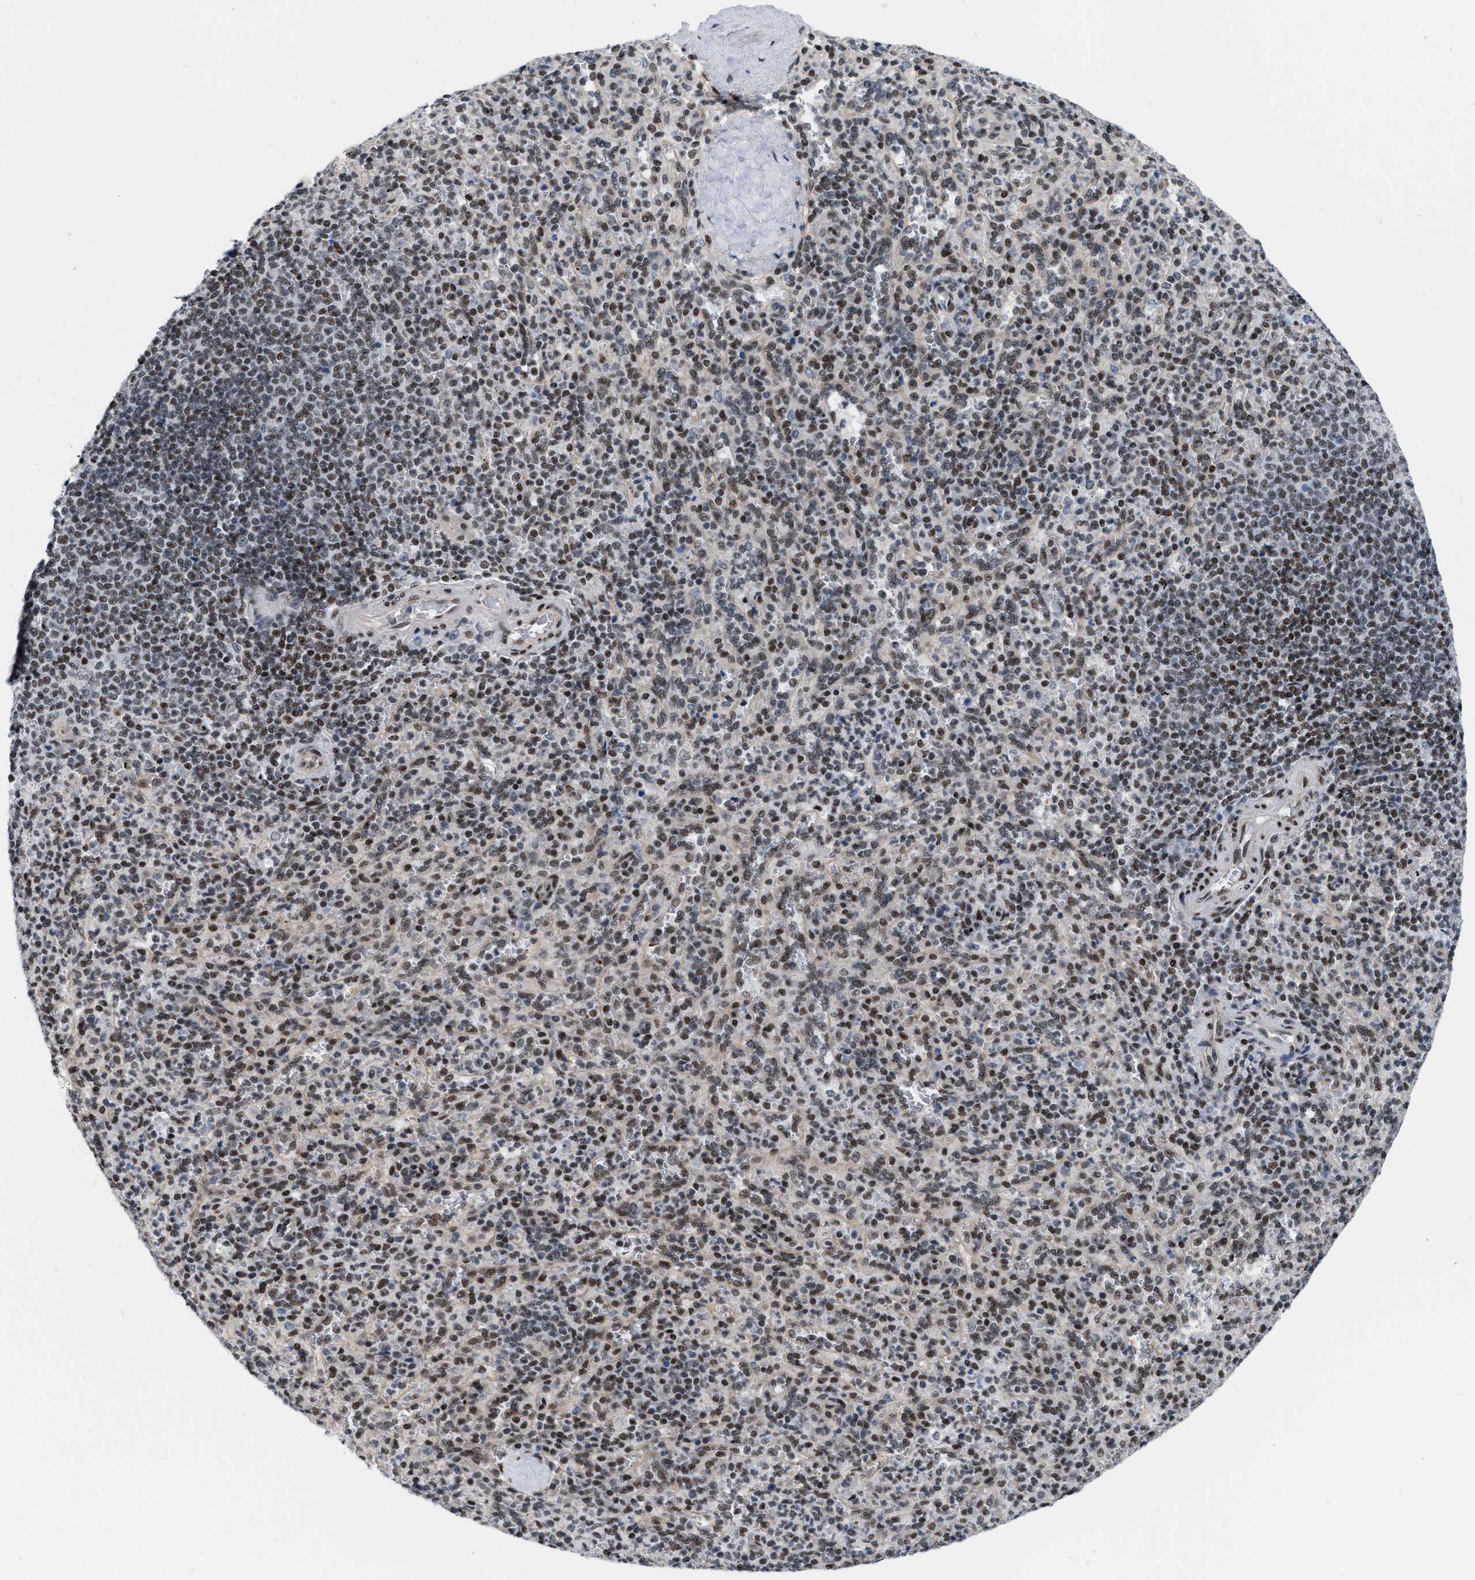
{"staining": {"intensity": "moderate", "quantity": ">75%", "location": "nuclear"}, "tissue": "spleen", "cell_type": "Cells in red pulp", "image_type": "normal", "snomed": [{"axis": "morphology", "description": "Normal tissue, NOS"}, {"axis": "topography", "description": "Spleen"}], "caption": "Brown immunohistochemical staining in benign spleen displays moderate nuclear positivity in approximately >75% of cells in red pulp. Nuclei are stained in blue.", "gene": "MIER1", "patient": {"sex": "male", "age": 36}}